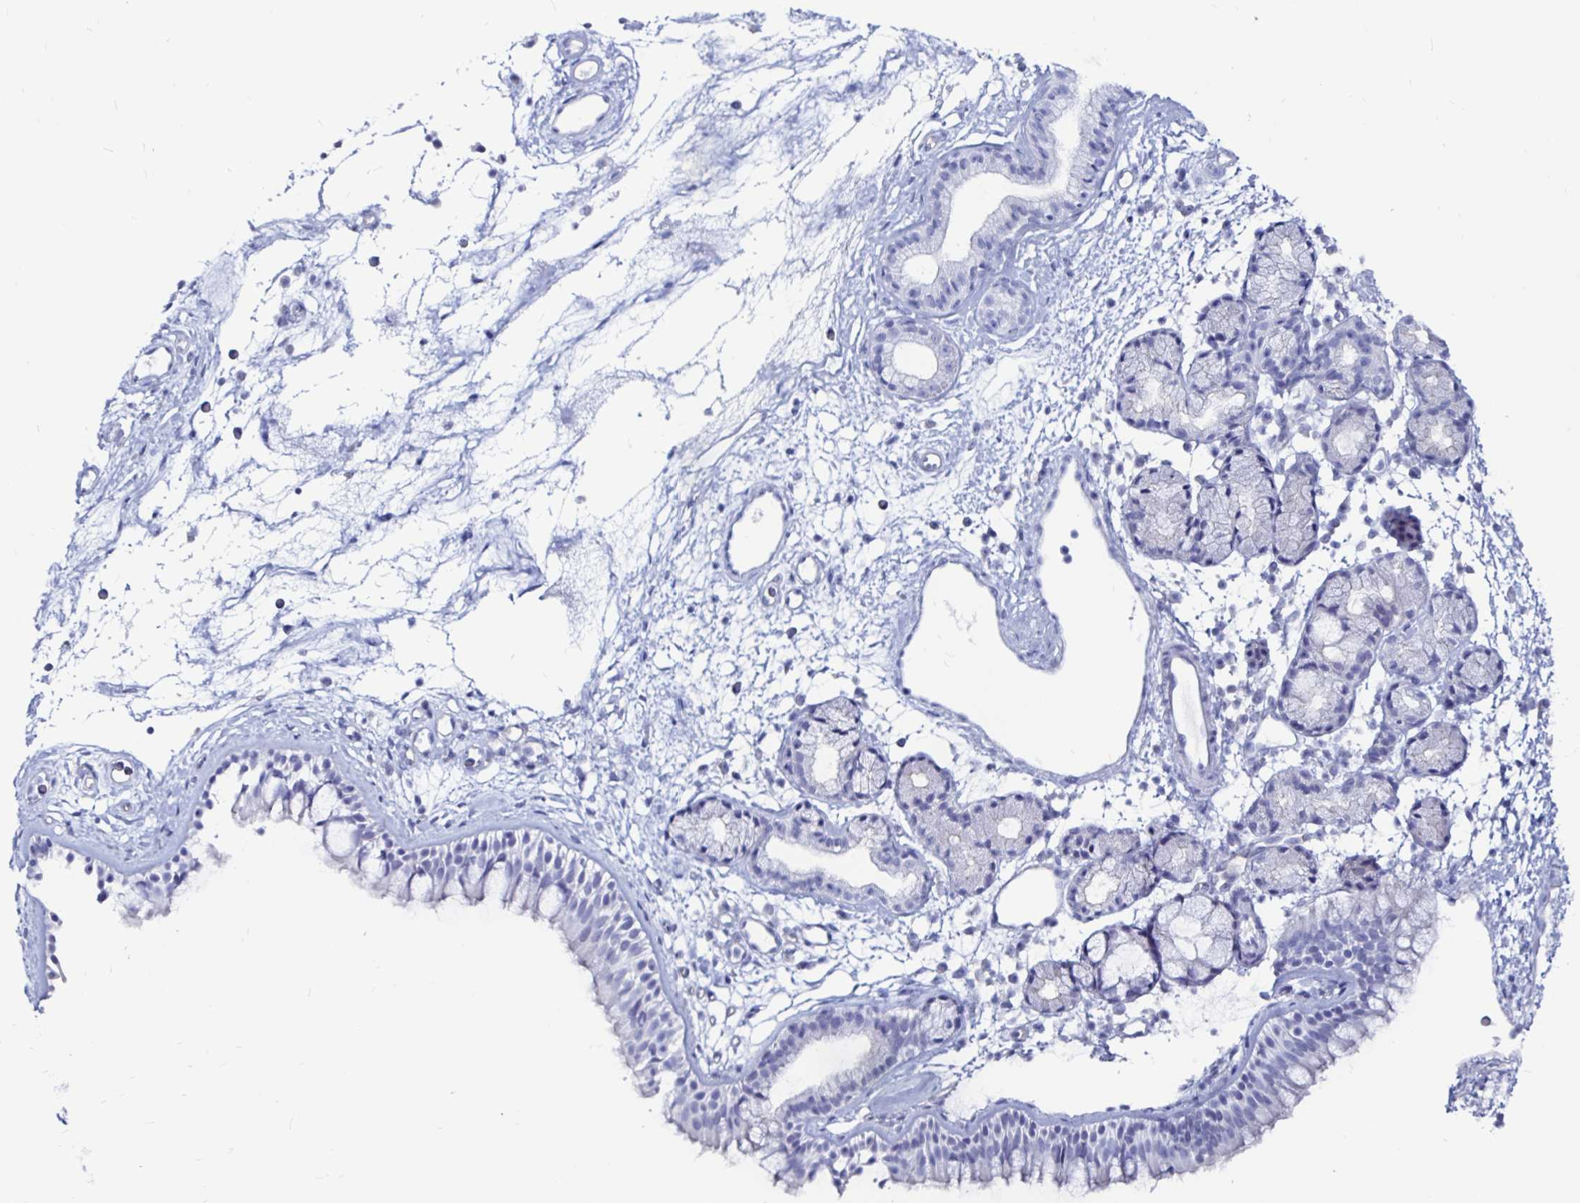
{"staining": {"intensity": "negative", "quantity": "none", "location": "none"}, "tissue": "nasopharynx", "cell_type": "Respiratory epithelial cells", "image_type": "normal", "snomed": [{"axis": "morphology", "description": "Normal tissue, NOS"}, {"axis": "topography", "description": "Nasopharynx"}], "caption": "An immunohistochemistry (IHC) photomicrograph of unremarkable nasopharynx is shown. There is no staining in respiratory epithelial cells of nasopharynx.", "gene": "LUZP4", "patient": {"sex": "female", "age": 70}}